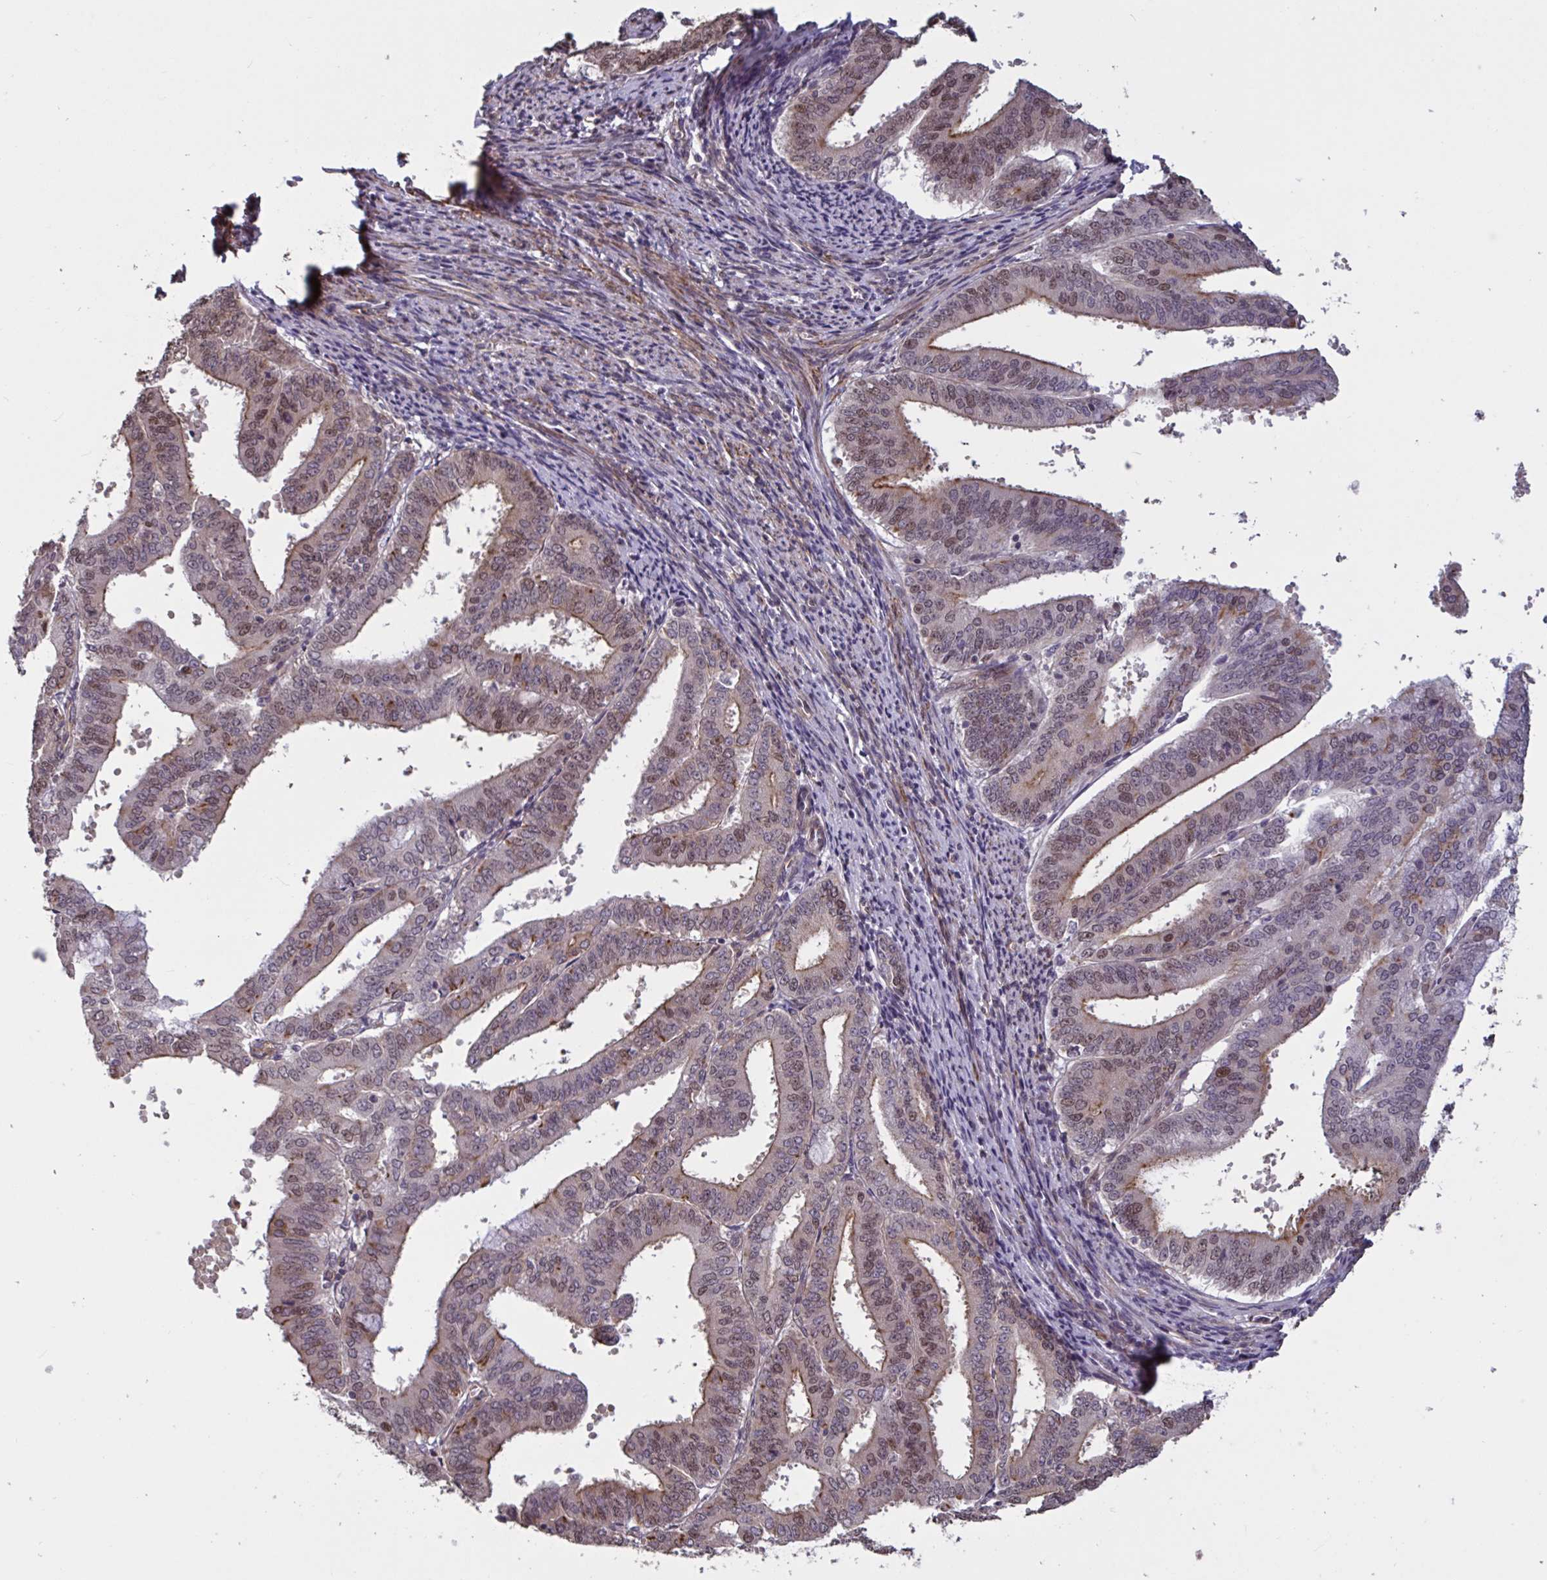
{"staining": {"intensity": "moderate", "quantity": "25%-75%", "location": "nuclear"}, "tissue": "endometrial cancer", "cell_type": "Tumor cells", "image_type": "cancer", "snomed": [{"axis": "morphology", "description": "Adenocarcinoma, NOS"}, {"axis": "topography", "description": "Endometrium"}], "caption": "A brown stain highlights moderate nuclear staining of a protein in human endometrial adenocarcinoma tumor cells.", "gene": "IPO5", "patient": {"sex": "female", "age": 63}}